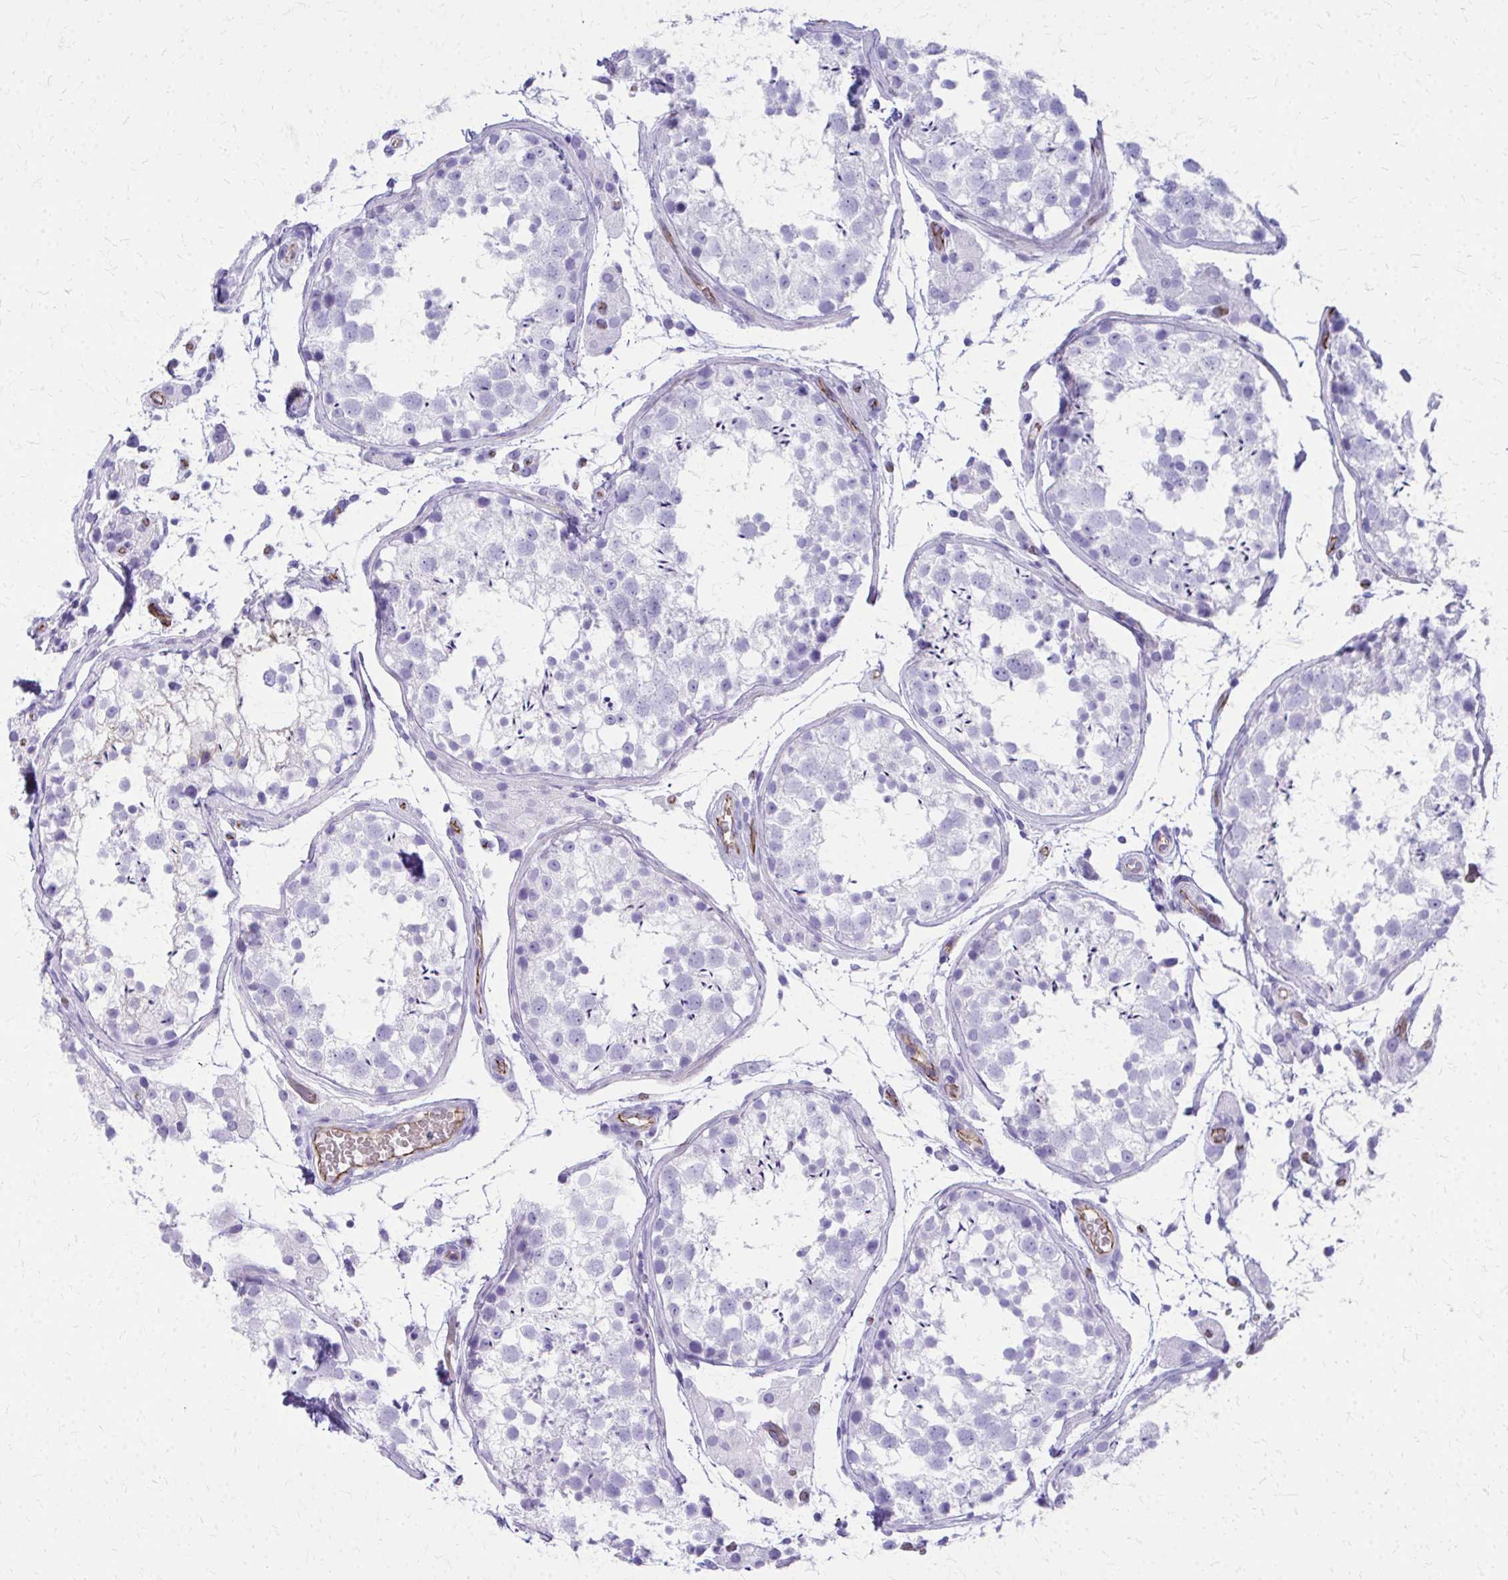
{"staining": {"intensity": "negative", "quantity": "none", "location": "none"}, "tissue": "testis", "cell_type": "Cells in seminiferous ducts", "image_type": "normal", "snomed": [{"axis": "morphology", "description": "Normal tissue, NOS"}, {"axis": "morphology", "description": "Seminoma, NOS"}, {"axis": "topography", "description": "Testis"}], "caption": "IHC of normal testis displays no expression in cells in seminiferous ducts. (DAB (3,3'-diaminobenzidine) IHC, high magnification).", "gene": "TPSG1", "patient": {"sex": "male", "age": 29}}